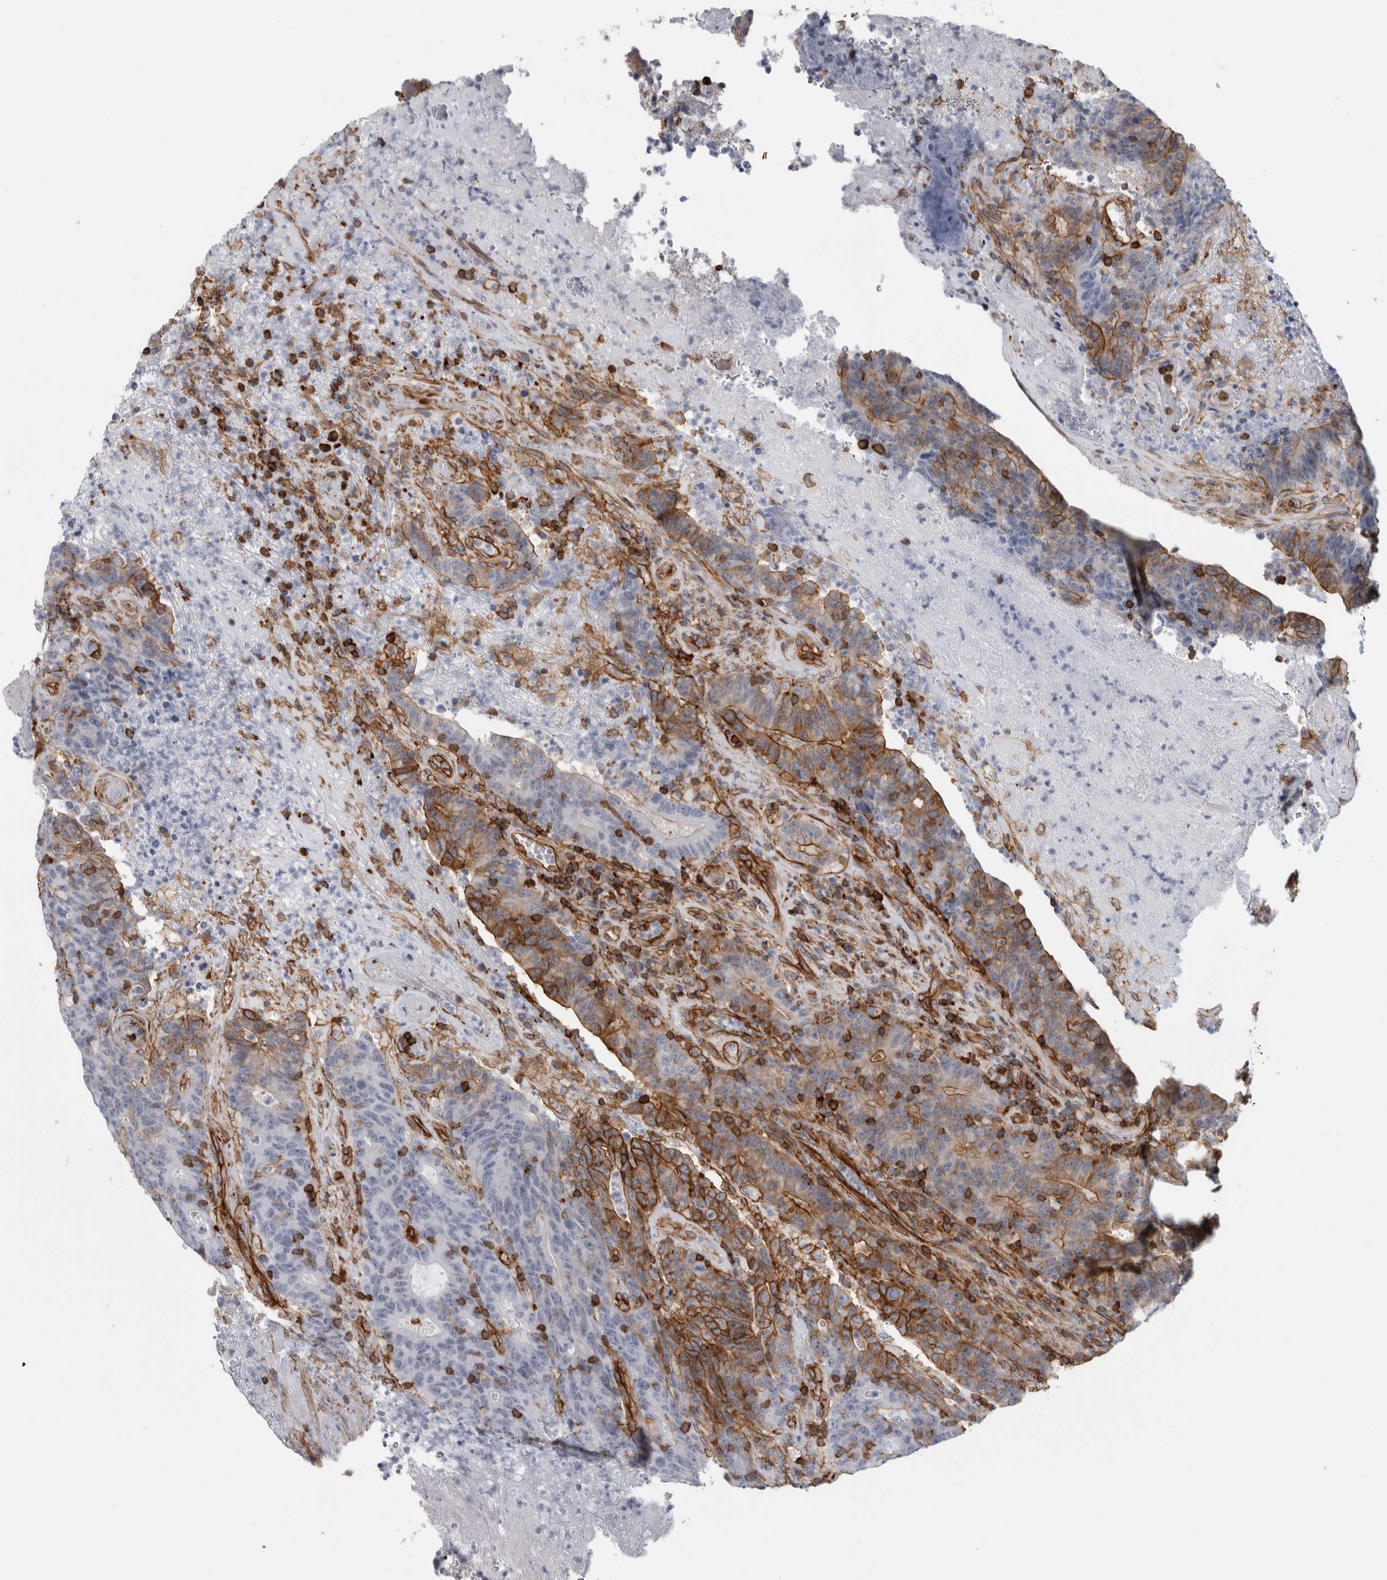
{"staining": {"intensity": "moderate", "quantity": "25%-75%", "location": "cytoplasmic/membranous"}, "tissue": "colorectal cancer", "cell_type": "Tumor cells", "image_type": "cancer", "snomed": [{"axis": "morphology", "description": "Normal tissue, NOS"}, {"axis": "morphology", "description": "Adenocarcinoma, NOS"}, {"axis": "topography", "description": "Colon"}], "caption": "Adenocarcinoma (colorectal) stained with a brown dye reveals moderate cytoplasmic/membranous positive expression in approximately 25%-75% of tumor cells.", "gene": "AHNAK", "patient": {"sex": "female", "age": 75}}